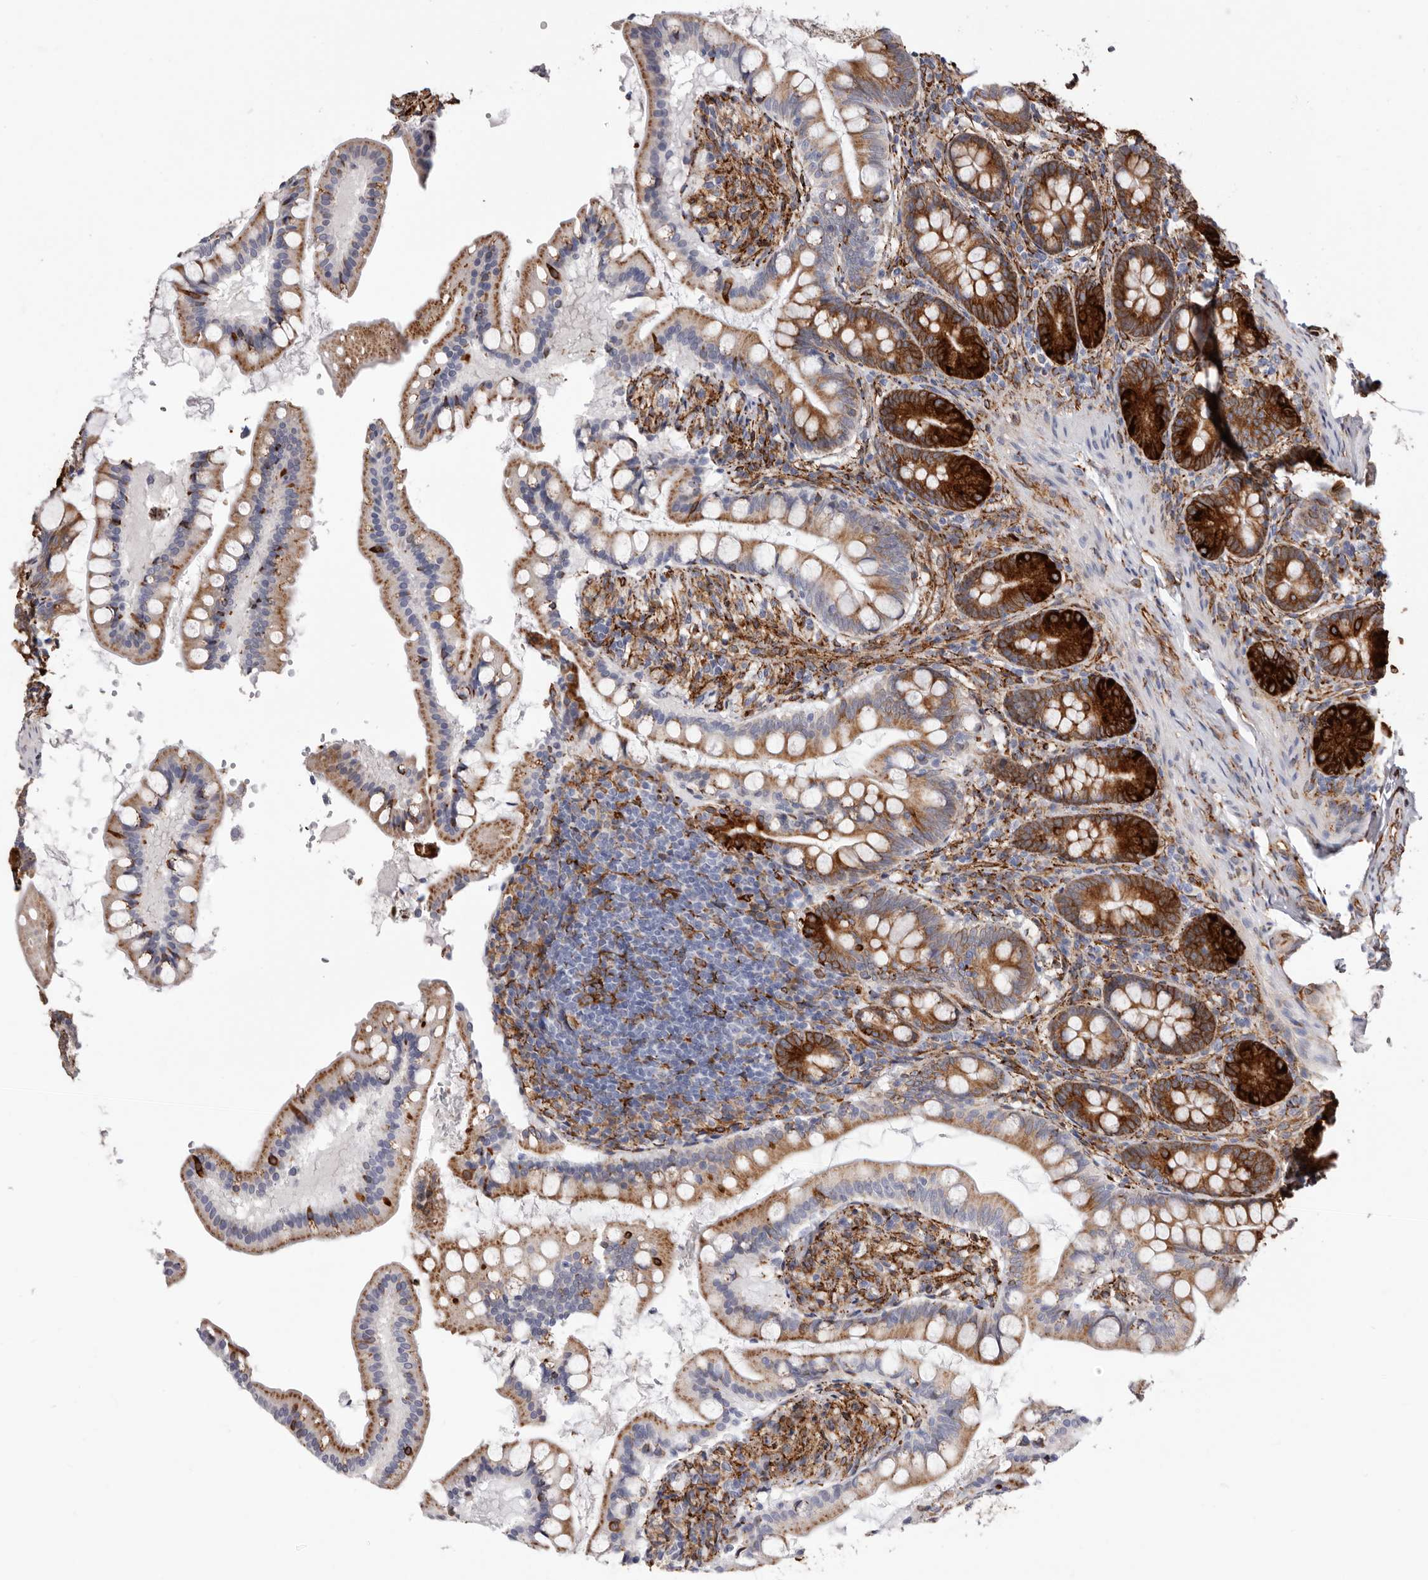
{"staining": {"intensity": "strong", "quantity": ">75%", "location": "cytoplasmic/membranous"}, "tissue": "small intestine", "cell_type": "Glandular cells", "image_type": "normal", "snomed": [{"axis": "morphology", "description": "Normal tissue, NOS"}, {"axis": "topography", "description": "Small intestine"}], "caption": "Strong cytoplasmic/membranous positivity is identified in approximately >75% of glandular cells in unremarkable small intestine.", "gene": "SEMA3E", "patient": {"sex": "male", "age": 7}}